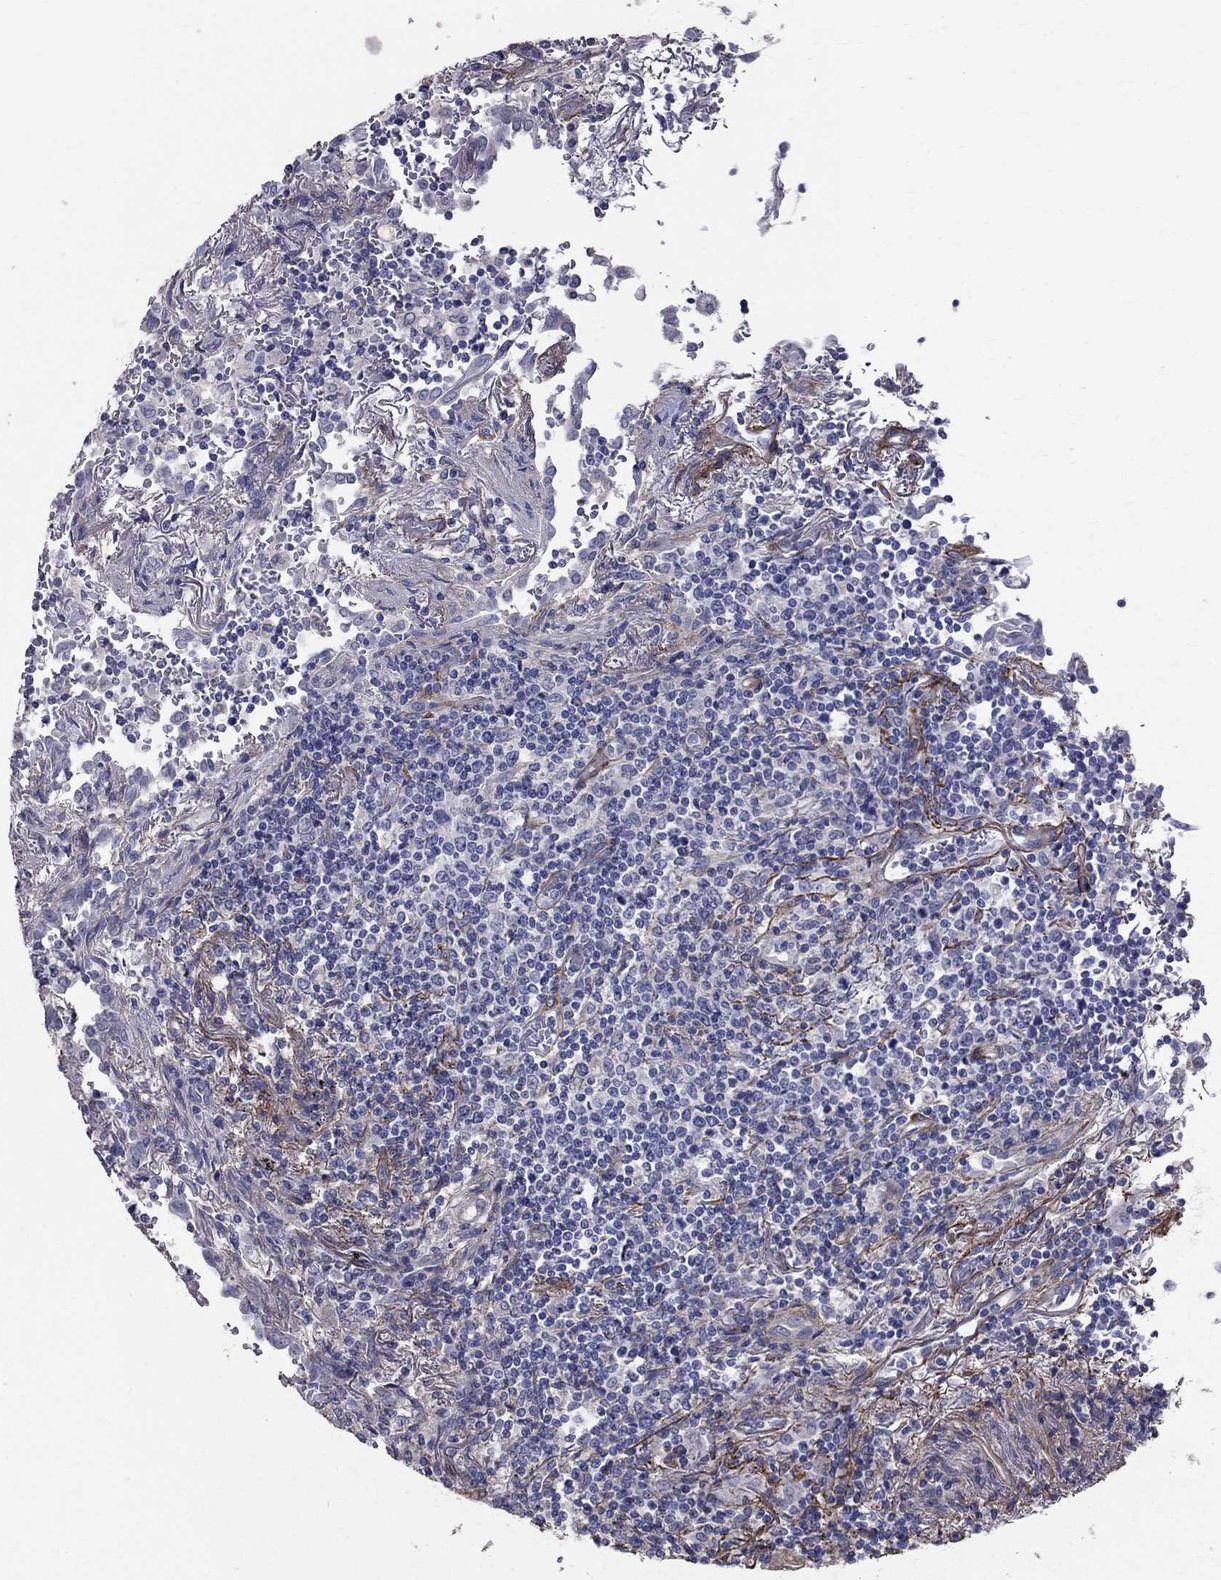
{"staining": {"intensity": "negative", "quantity": "none", "location": "none"}, "tissue": "lymphoma", "cell_type": "Tumor cells", "image_type": "cancer", "snomed": [{"axis": "morphology", "description": "Malignant lymphoma, non-Hodgkin's type, High grade"}, {"axis": "topography", "description": "Lung"}], "caption": "Immunohistochemical staining of lymphoma demonstrates no significant positivity in tumor cells. (DAB IHC visualized using brightfield microscopy, high magnification).", "gene": "ANXA10", "patient": {"sex": "male", "age": 79}}